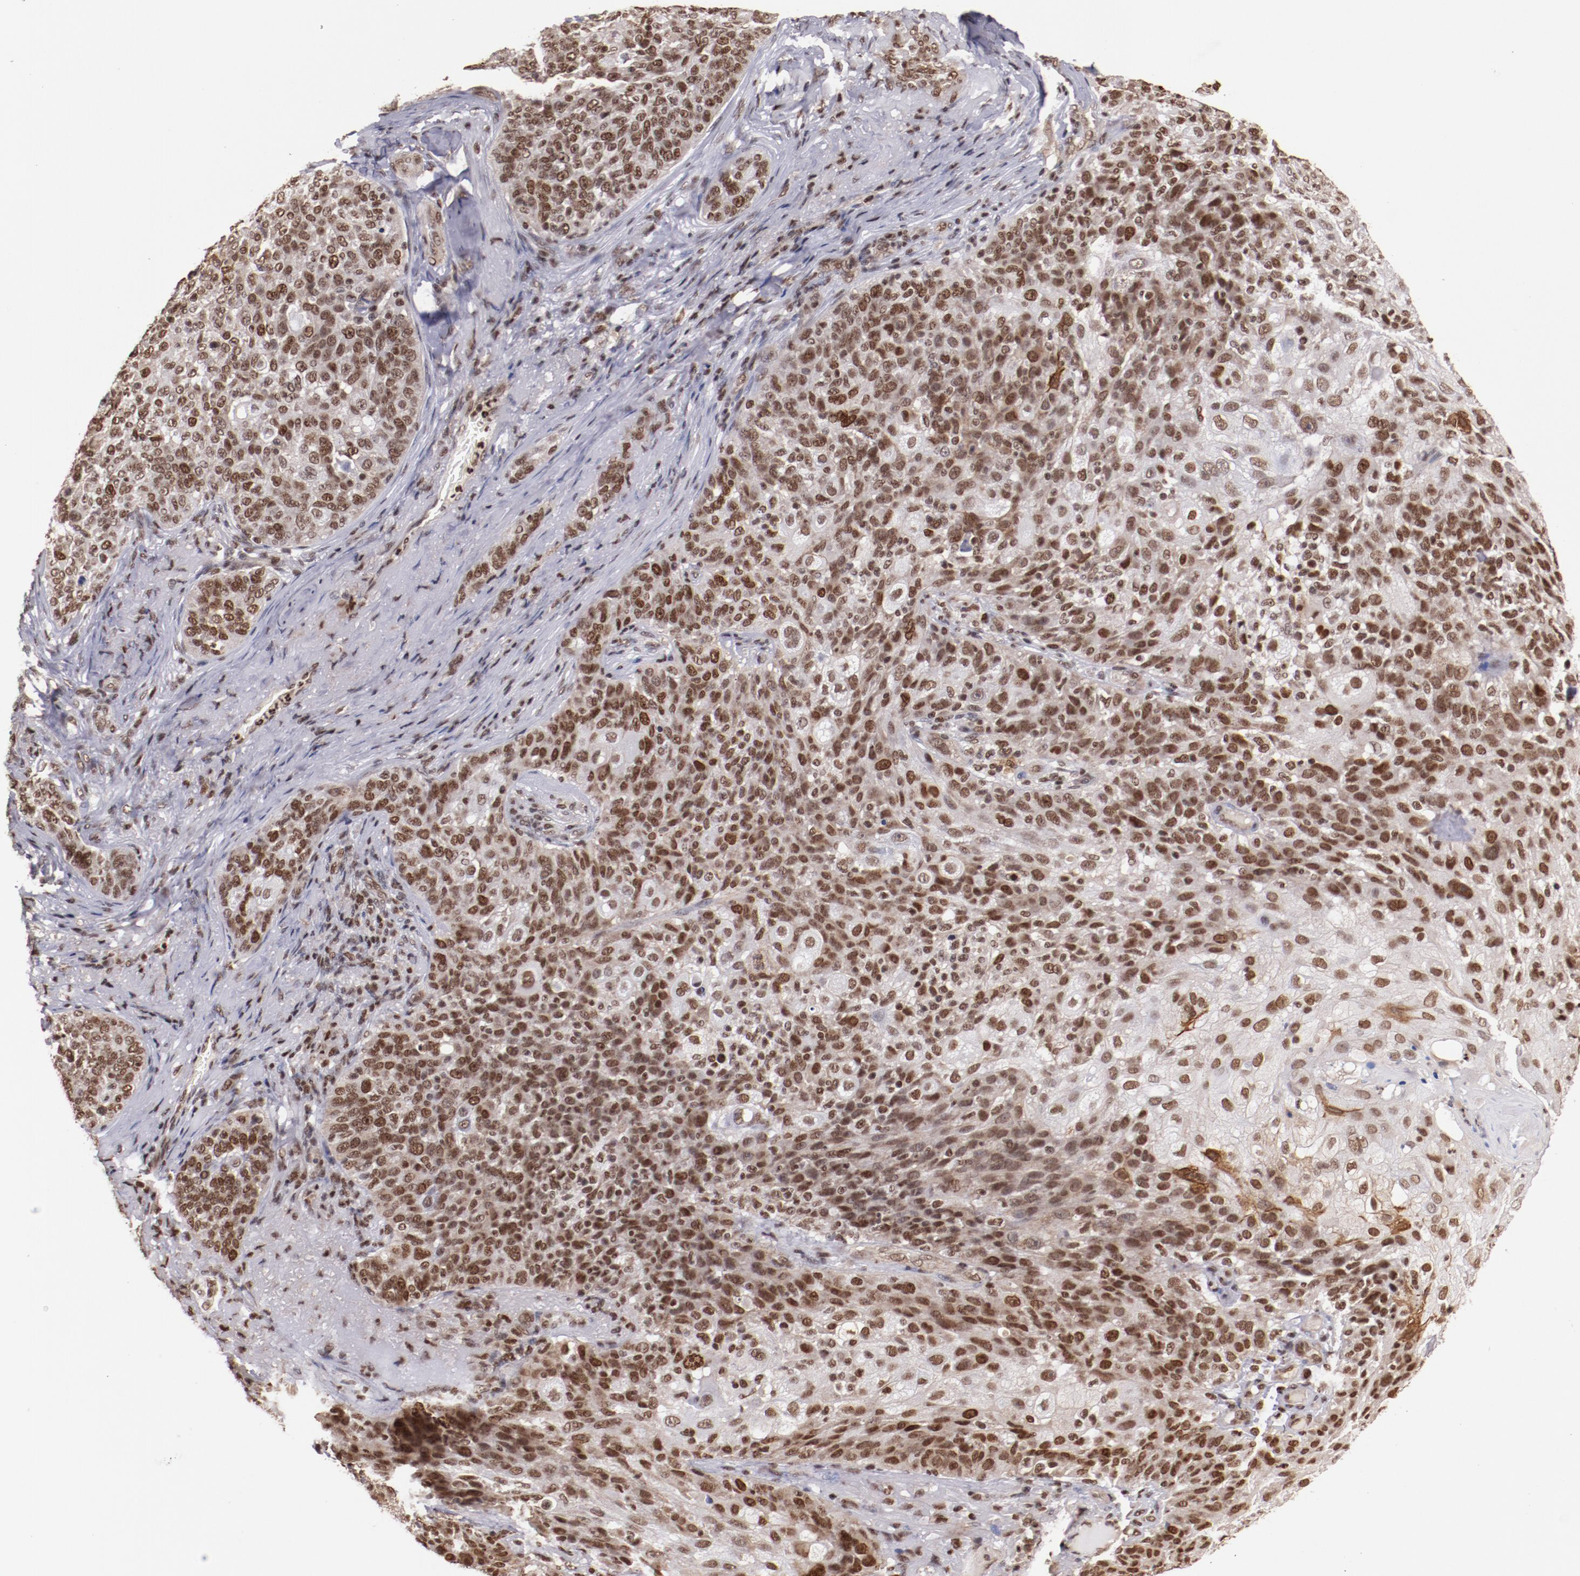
{"staining": {"intensity": "moderate", "quantity": ">75%", "location": "nuclear"}, "tissue": "skin cancer", "cell_type": "Tumor cells", "image_type": "cancer", "snomed": [{"axis": "morphology", "description": "Normal tissue, NOS"}, {"axis": "morphology", "description": "Squamous cell carcinoma, NOS"}, {"axis": "topography", "description": "Skin"}], "caption": "About >75% of tumor cells in skin cancer (squamous cell carcinoma) exhibit moderate nuclear protein staining as visualized by brown immunohistochemical staining.", "gene": "STAG2", "patient": {"sex": "female", "age": 83}}